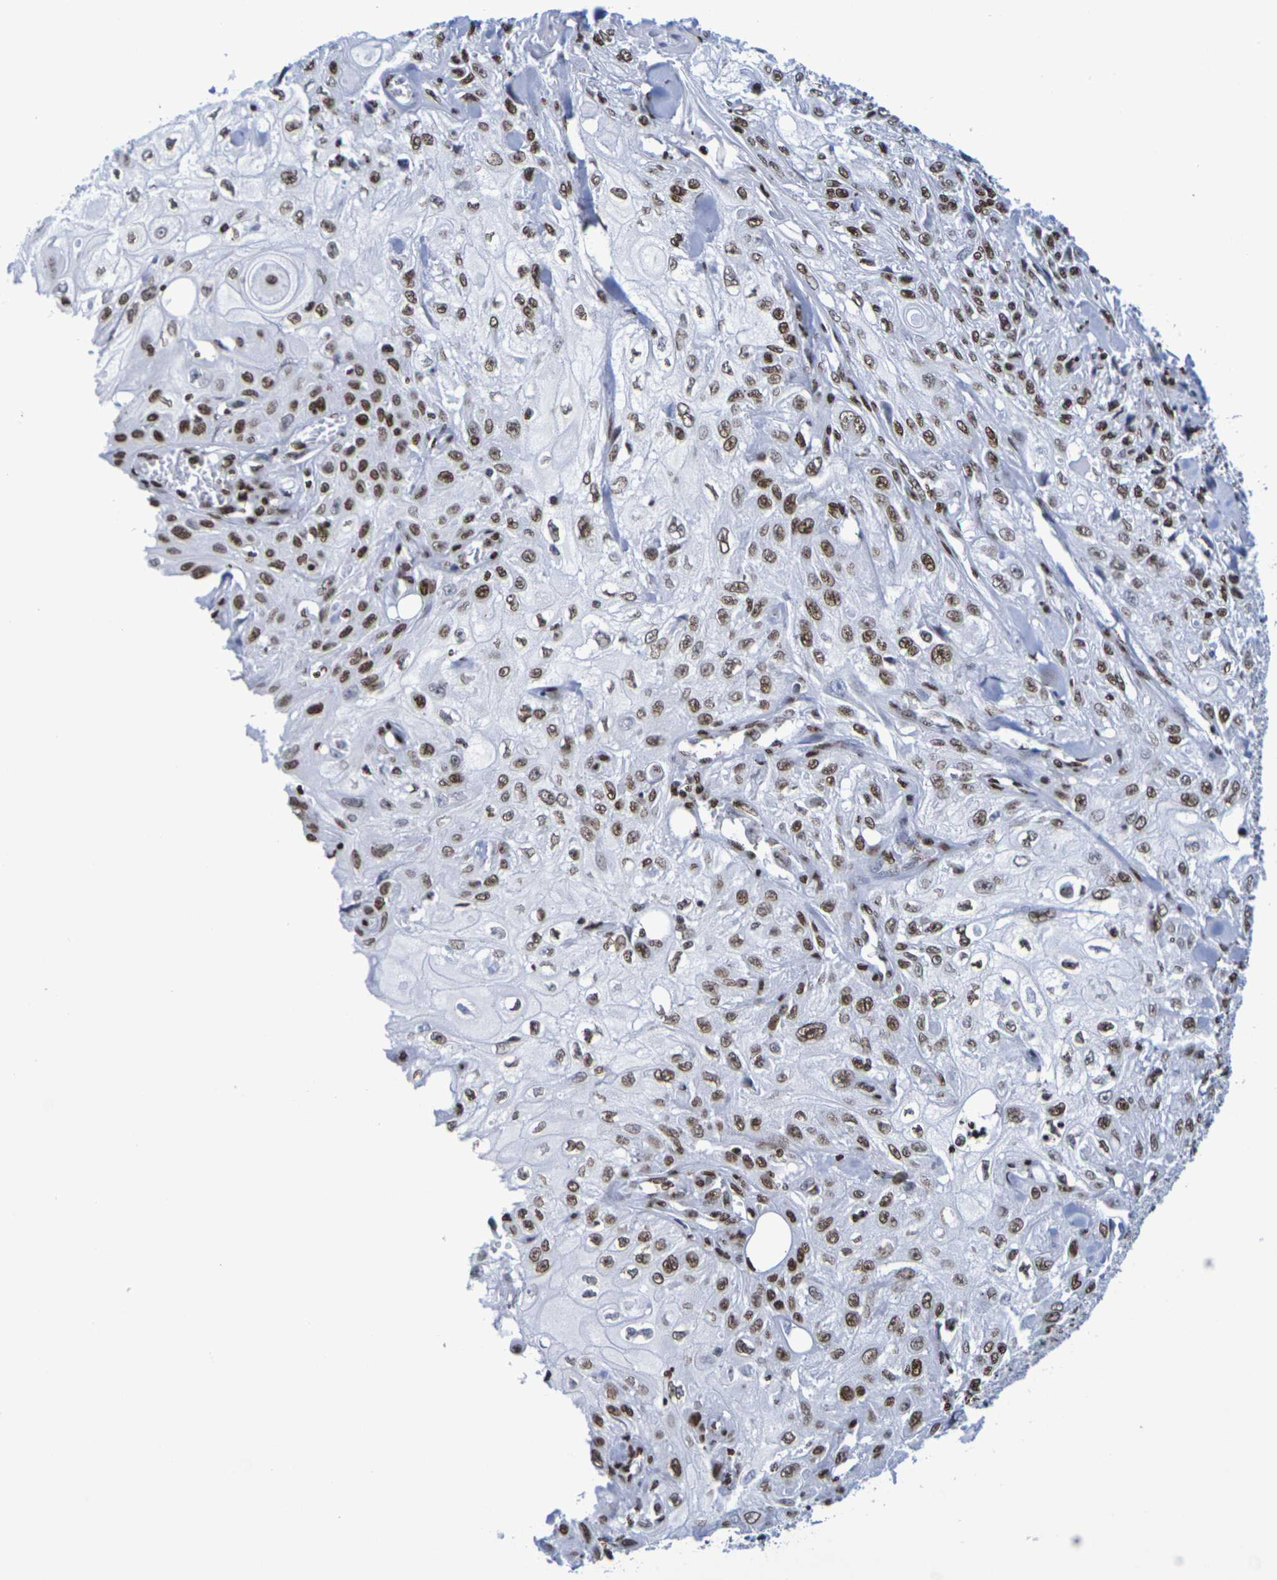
{"staining": {"intensity": "moderate", "quantity": ">75%", "location": "nuclear"}, "tissue": "skin cancer", "cell_type": "Tumor cells", "image_type": "cancer", "snomed": [{"axis": "morphology", "description": "Squamous cell carcinoma, NOS"}, {"axis": "morphology", "description": "Squamous cell carcinoma, metastatic, NOS"}, {"axis": "topography", "description": "Skin"}, {"axis": "topography", "description": "Lymph node"}], "caption": "An immunohistochemistry (IHC) micrograph of neoplastic tissue is shown. Protein staining in brown shows moderate nuclear positivity in skin metastatic squamous cell carcinoma within tumor cells. (Stains: DAB (3,3'-diaminobenzidine) in brown, nuclei in blue, Microscopy: brightfield microscopy at high magnification).", "gene": "H1-5", "patient": {"sex": "male", "age": 75}}